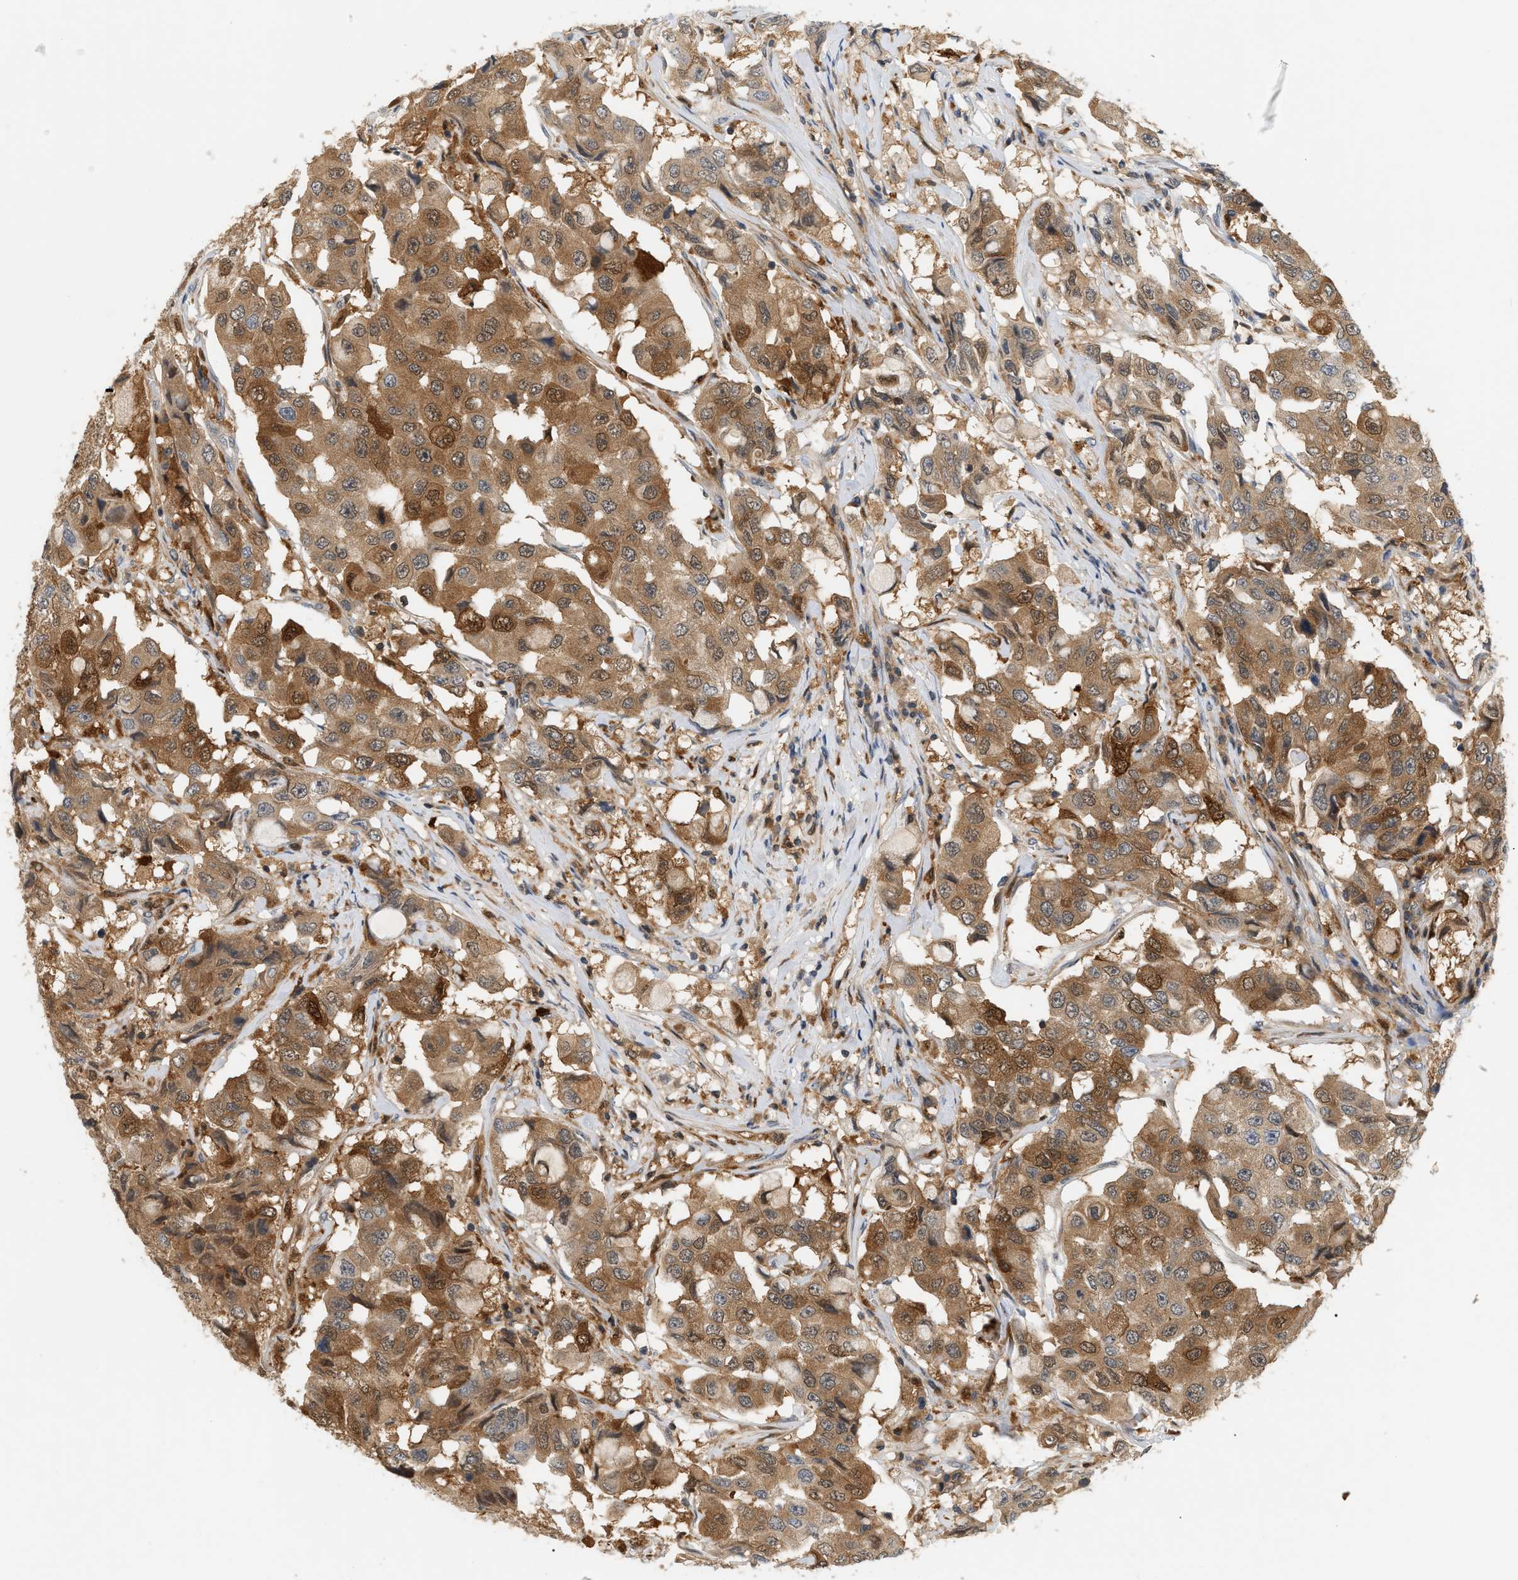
{"staining": {"intensity": "strong", "quantity": ">75%", "location": "cytoplasmic/membranous"}, "tissue": "breast cancer", "cell_type": "Tumor cells", "image_type": "cancer", "snomed": [{"axis": "morphology", "description": "Duct carcinoma"}, {"axis": "topography", "description": "Breast"}], "caption": "This is a micrograph of IHC staining of intraductal carcinoma (breast), which shows strong expression in the cytoplasmic/membranous of tumor cells.", "gene": "PYCARD", "patient": {"sex": "female", "age": 27}}